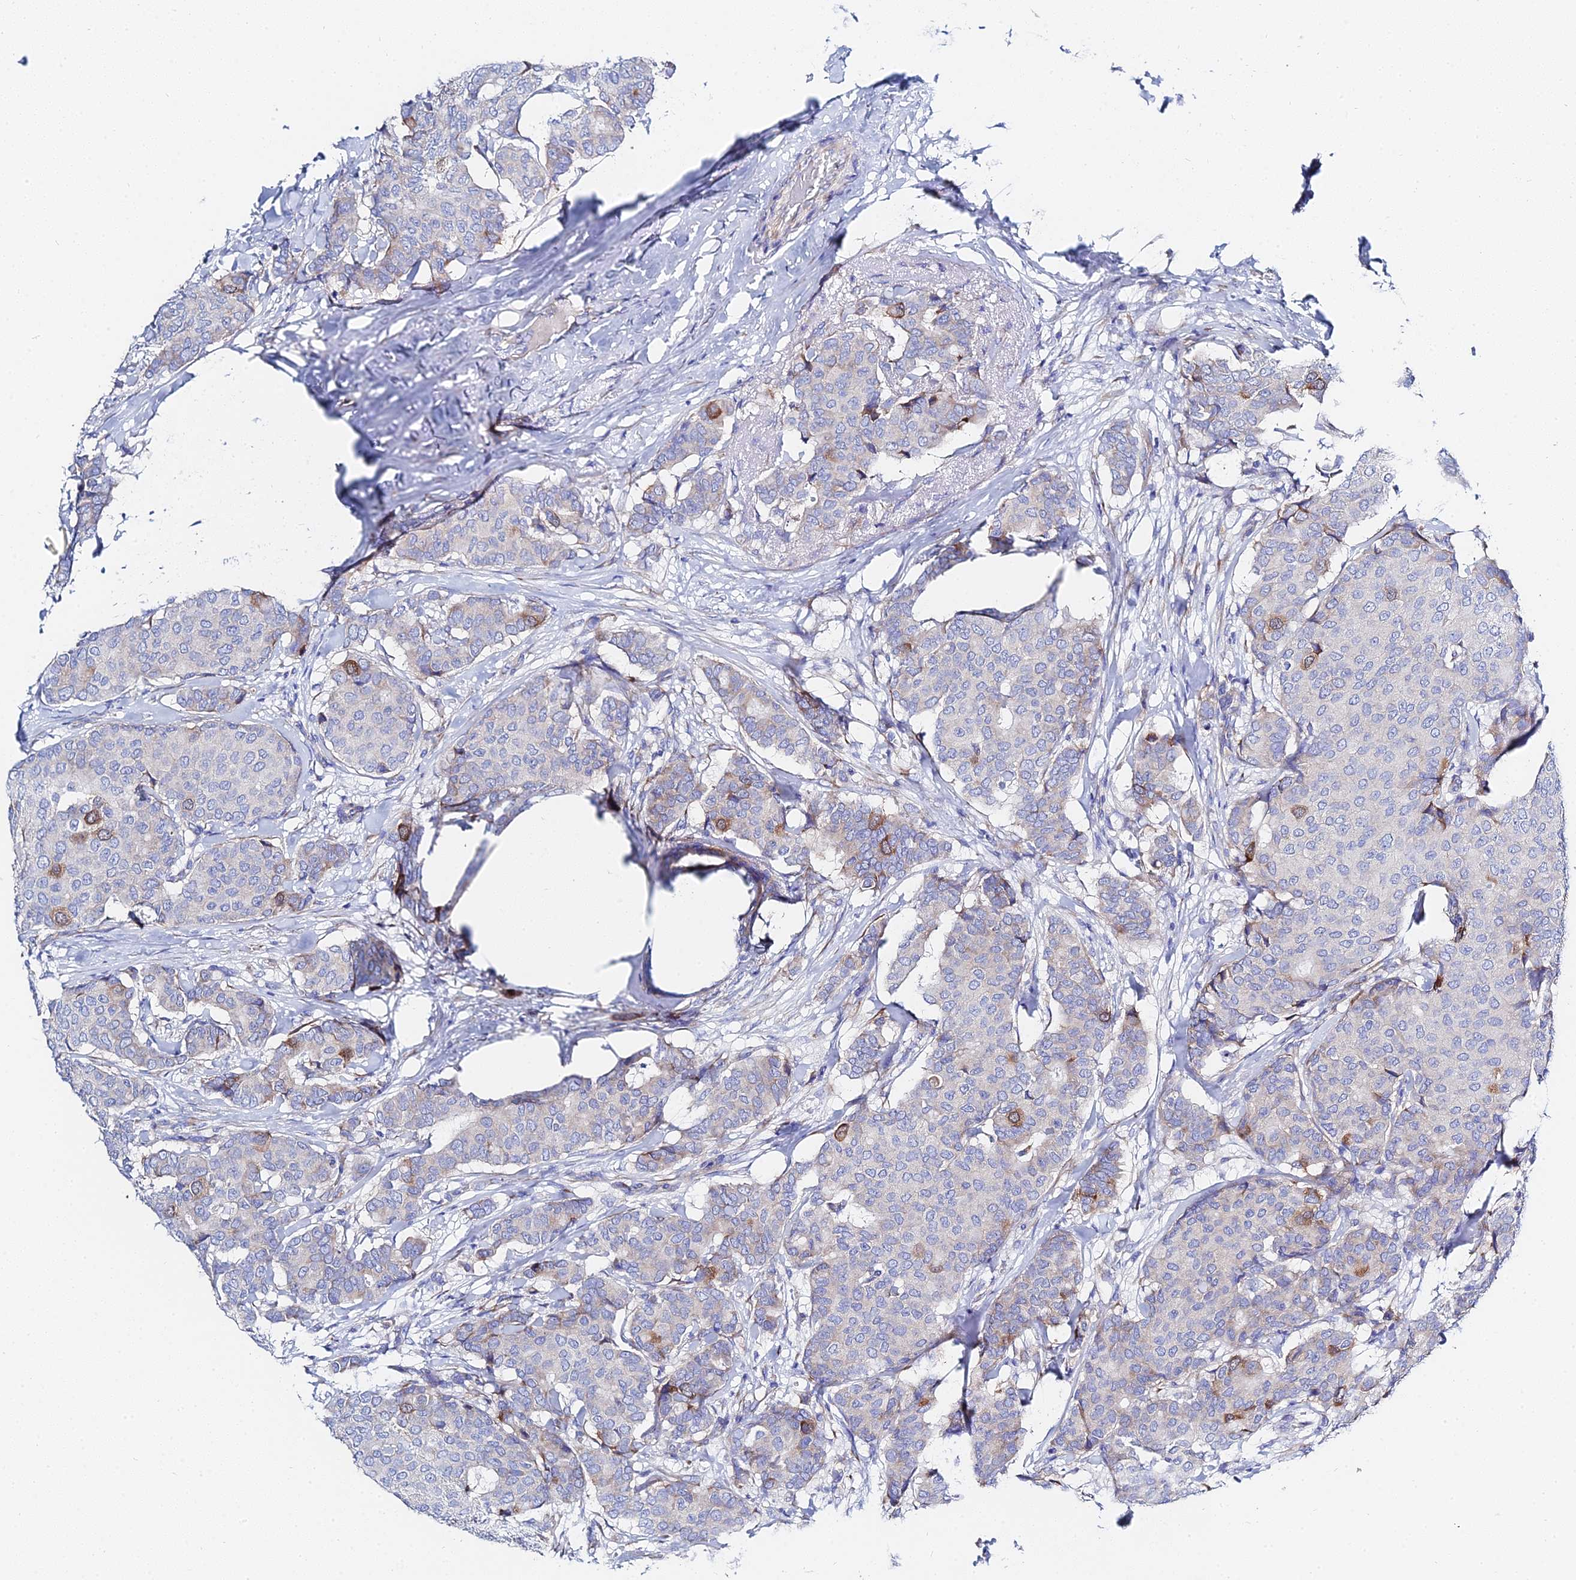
{"staining": {"intensity": "moderate", "quantity": "<25%", "location": "cytoplasmic/membranous"}, "tissue": "breast cancer", "cell_type": "Tumor cells", "image_type": "cancer", "snomed": [{"axis": "morphology", "description": "Duct carcinoma"}, {"axis": "topography", "description": "Breast"}], "caption": "This histopathology image demonstrates immunohistochemistry (IHC) staining of breast cancer, with low moderate cytoplasmic/membranous staining in approximately <25% of tumor cells.", "gene": "PTTG1", "patient": {"sex": "female", "age": 75}}